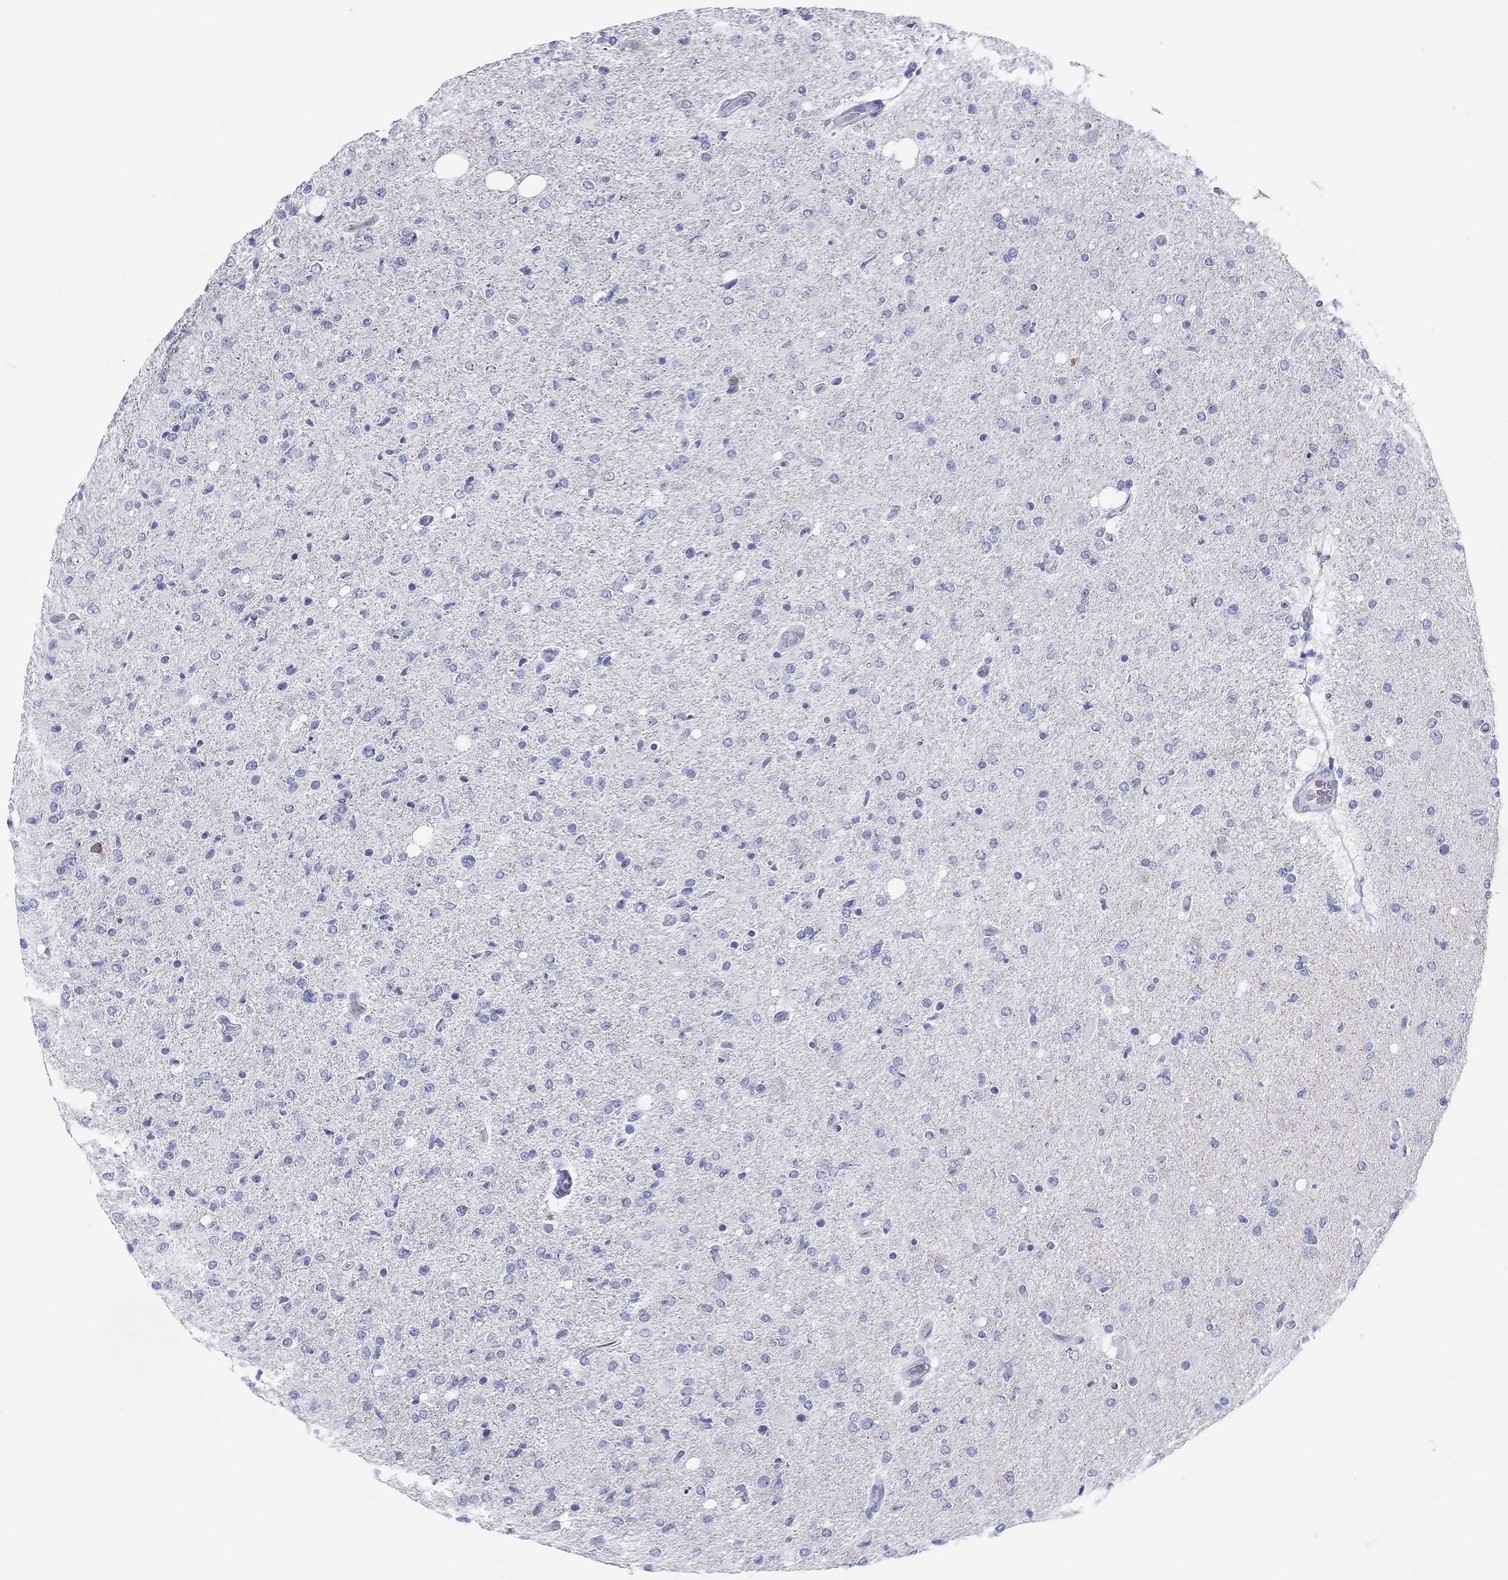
{"staining": {"intensity": "negative", "quantity": "none", "location": "none"}, "tissue": "glioma", "cell_type": "Tumor cells", "image_type": "cancer", "snomed": [{"axis": "morphology", "description": "Glioma, malignant, High grade"}, {"axis": "topography", "description": "Cerebral cortex"}], "caption": "High magnification brightfield microscopy of glioma stained with DAB (brown) and counterstained with hematoxylin (blue): tumor cells show no significant expression.", "gene": "LAMP5", "patient": {"sex": "male", "age": 70}}